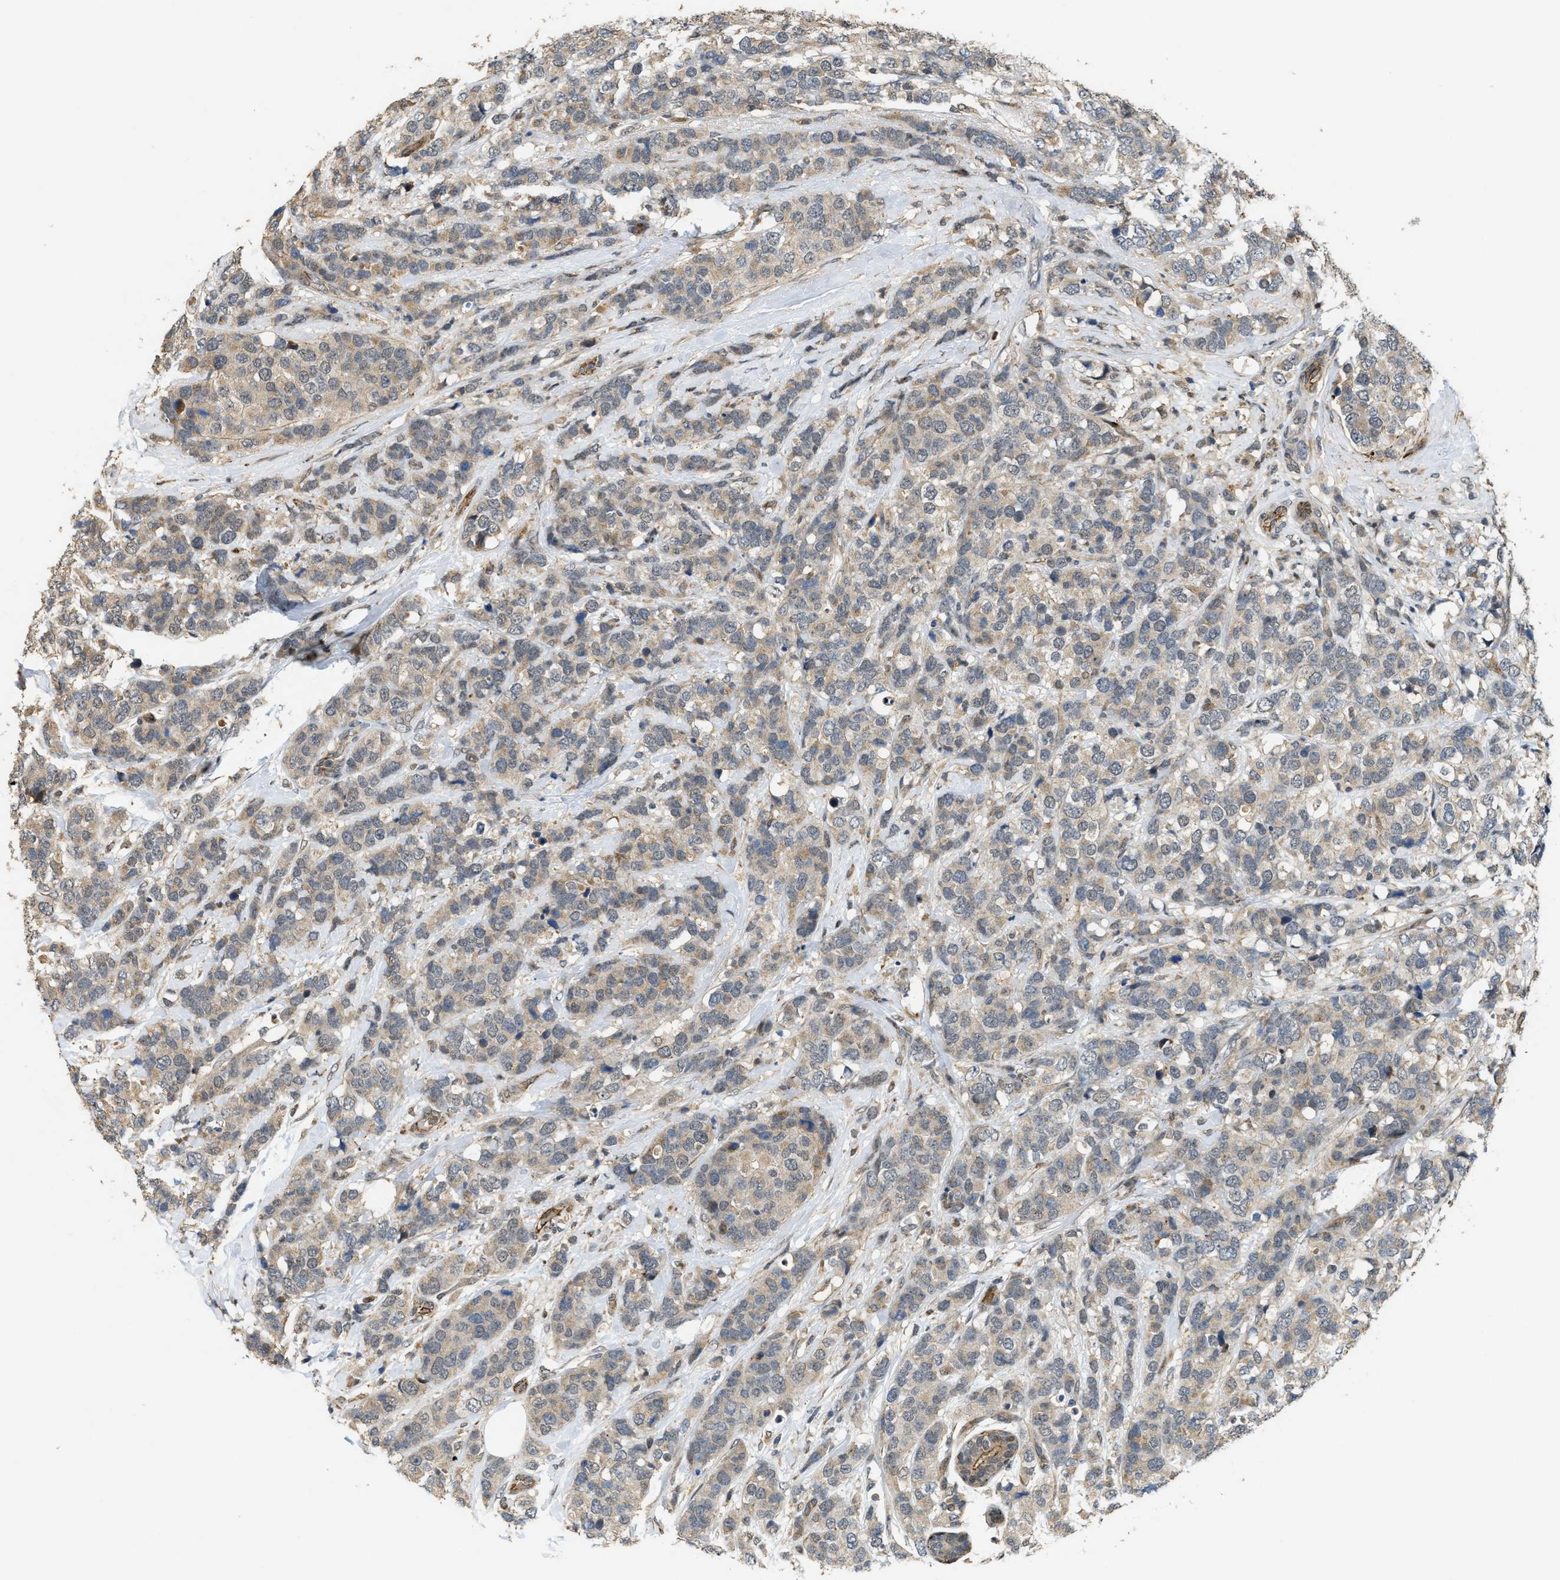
{"staining": {"intensity": "weak", "quantity": ">75%", "location": "cytoplasmic/membranous"}, "tissue": "breast cancer", "cell_type": "Tumor cells", "image_type": "cancer", "snomed": [{"axis": "morphology", "description": "Lobular carcinoma"}, {"axis": "topography", "description": "Breast"}], "caption": "Protein staining by immunohistochemistry (IHC) exhibits weak cytoplasmic/membranous positivity in about >75% of tumor cells in lobular carcinoma (breast).", "gene": "DPF2", "patient": {"sex": "female", "age": 59}}